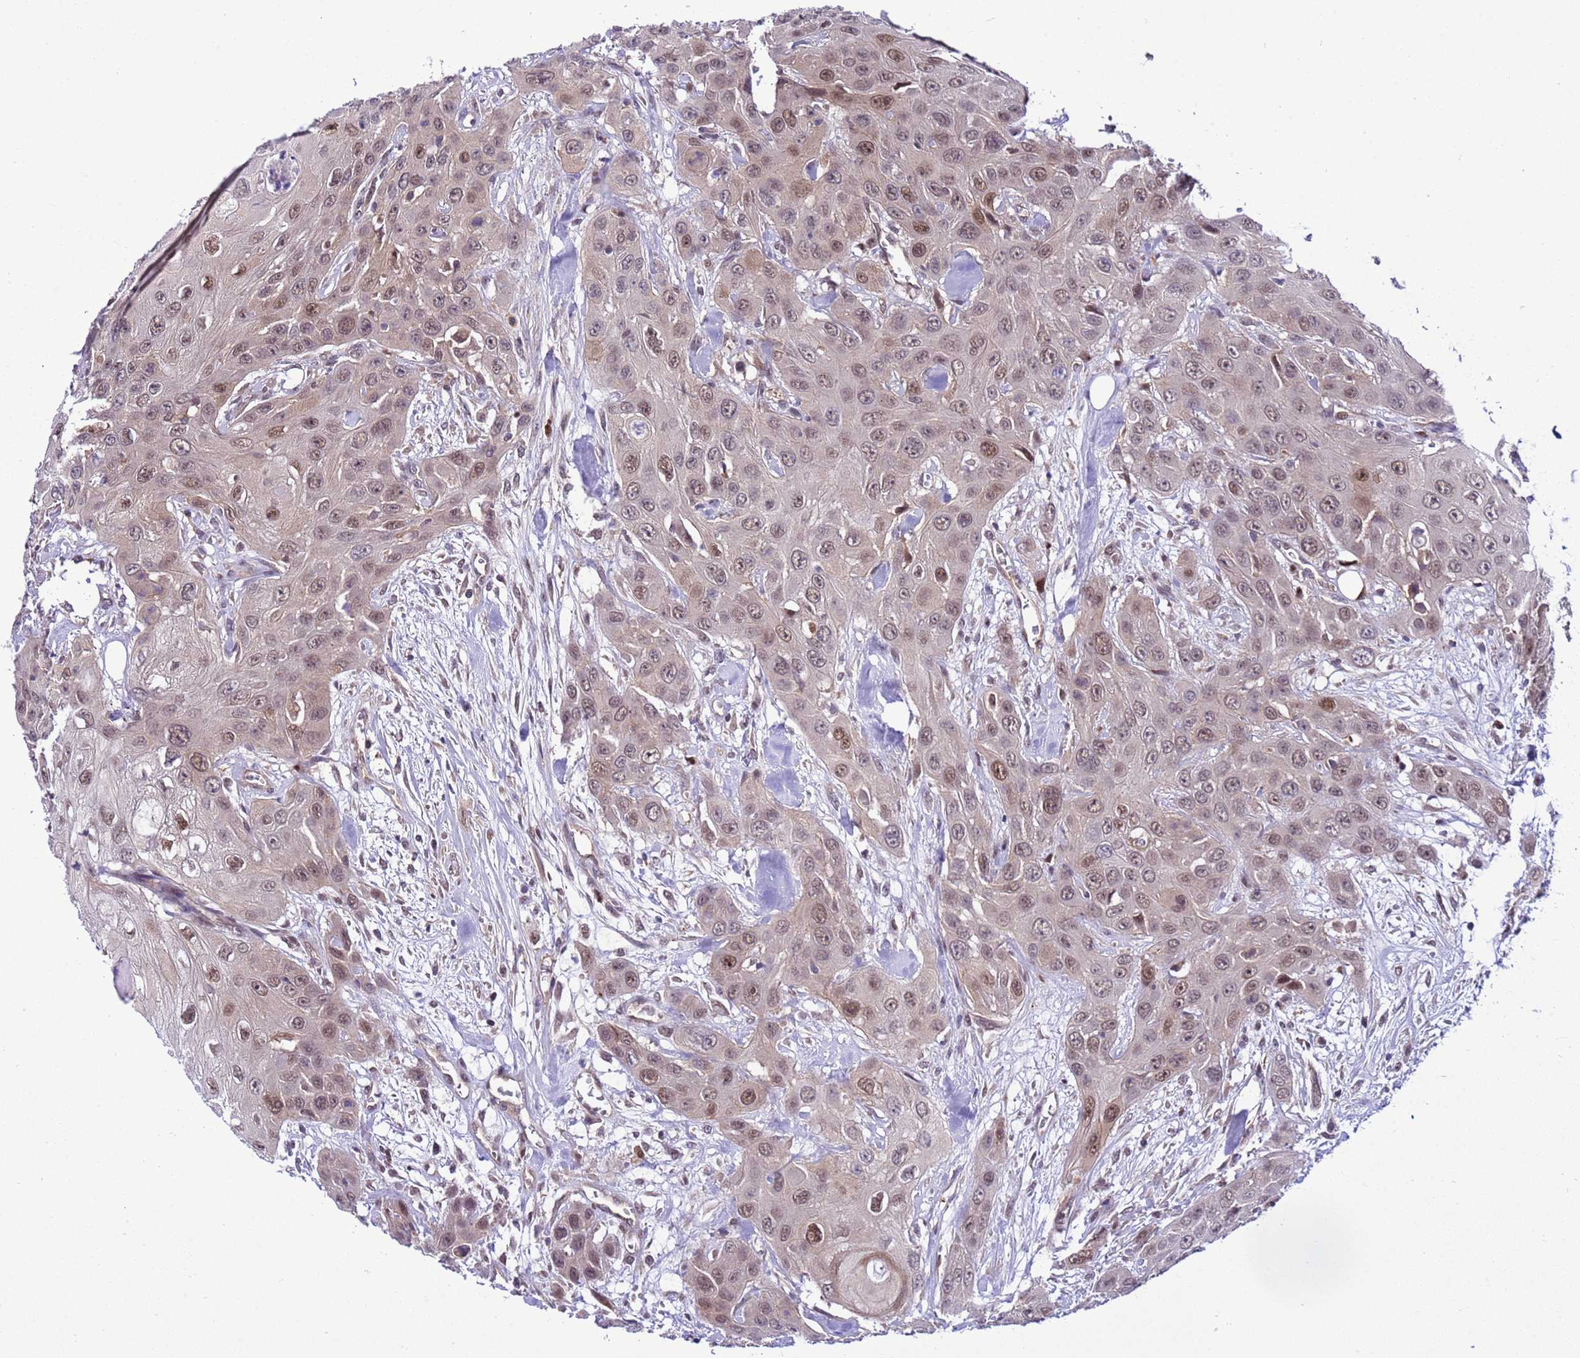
{"staining": {"intensity": "weak", "quantity": ">75%", "location": "nuclear"}, "tissue": "head and neck cancer", "cell_type": "Tumor cells", "image_type": "cancer", "snomed": [{"axis": "morphology", "description": "Squamous cell carcinoma, NOS"}, {"axis": "topography", "description": "Head-Neck"}], "caption": "DAB immunohistochemical staining of head and neck cancer exhibits weak nuclear protein positivity in approximately >75% of tumor cells.", "gene": "RASD1", "patient": {"sex": "male", "age": 81}}